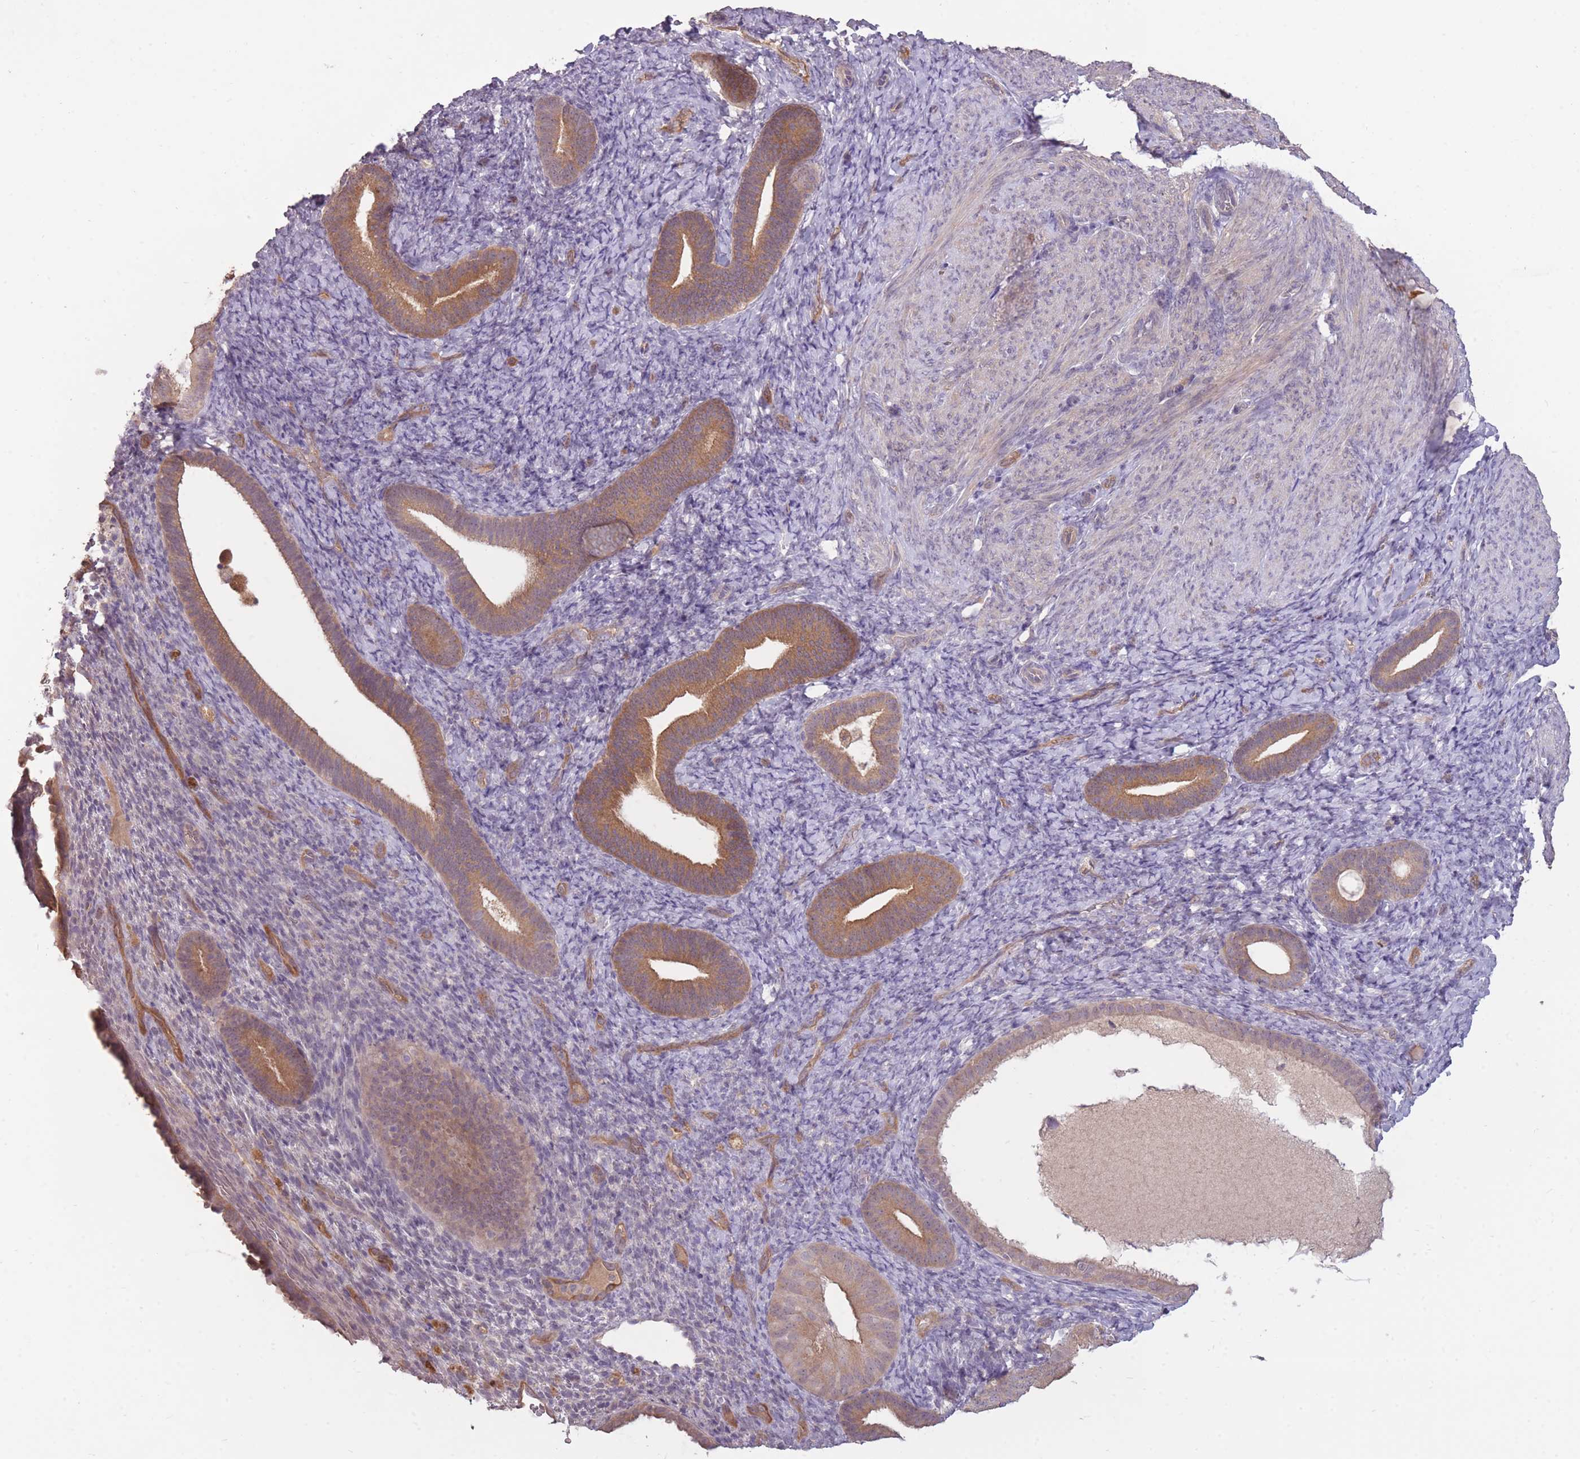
{"staining": {"intensity": "negative", "quantity": "none", "location": "none"}, "tissue": "endometrium", "cell_type": "Cells in endometrial stroma", "image_type": "normal", "snomed": [{"axis": "morphology", "description": "Normal tissue, NOS"}, {"axis": "topography", "description": "Endometrium"}], "caption": "The IHC histopathology image has no significant positivity in cells in endometrial stroma of endometrium. The staining was performed using DAB to visualize the protein expression in brown, while the nuclei were stained in blue with hematoxylin (Magnification: 20x).", "gene": "LRATD2", "patient": {"sex": "female", "age": 65}}